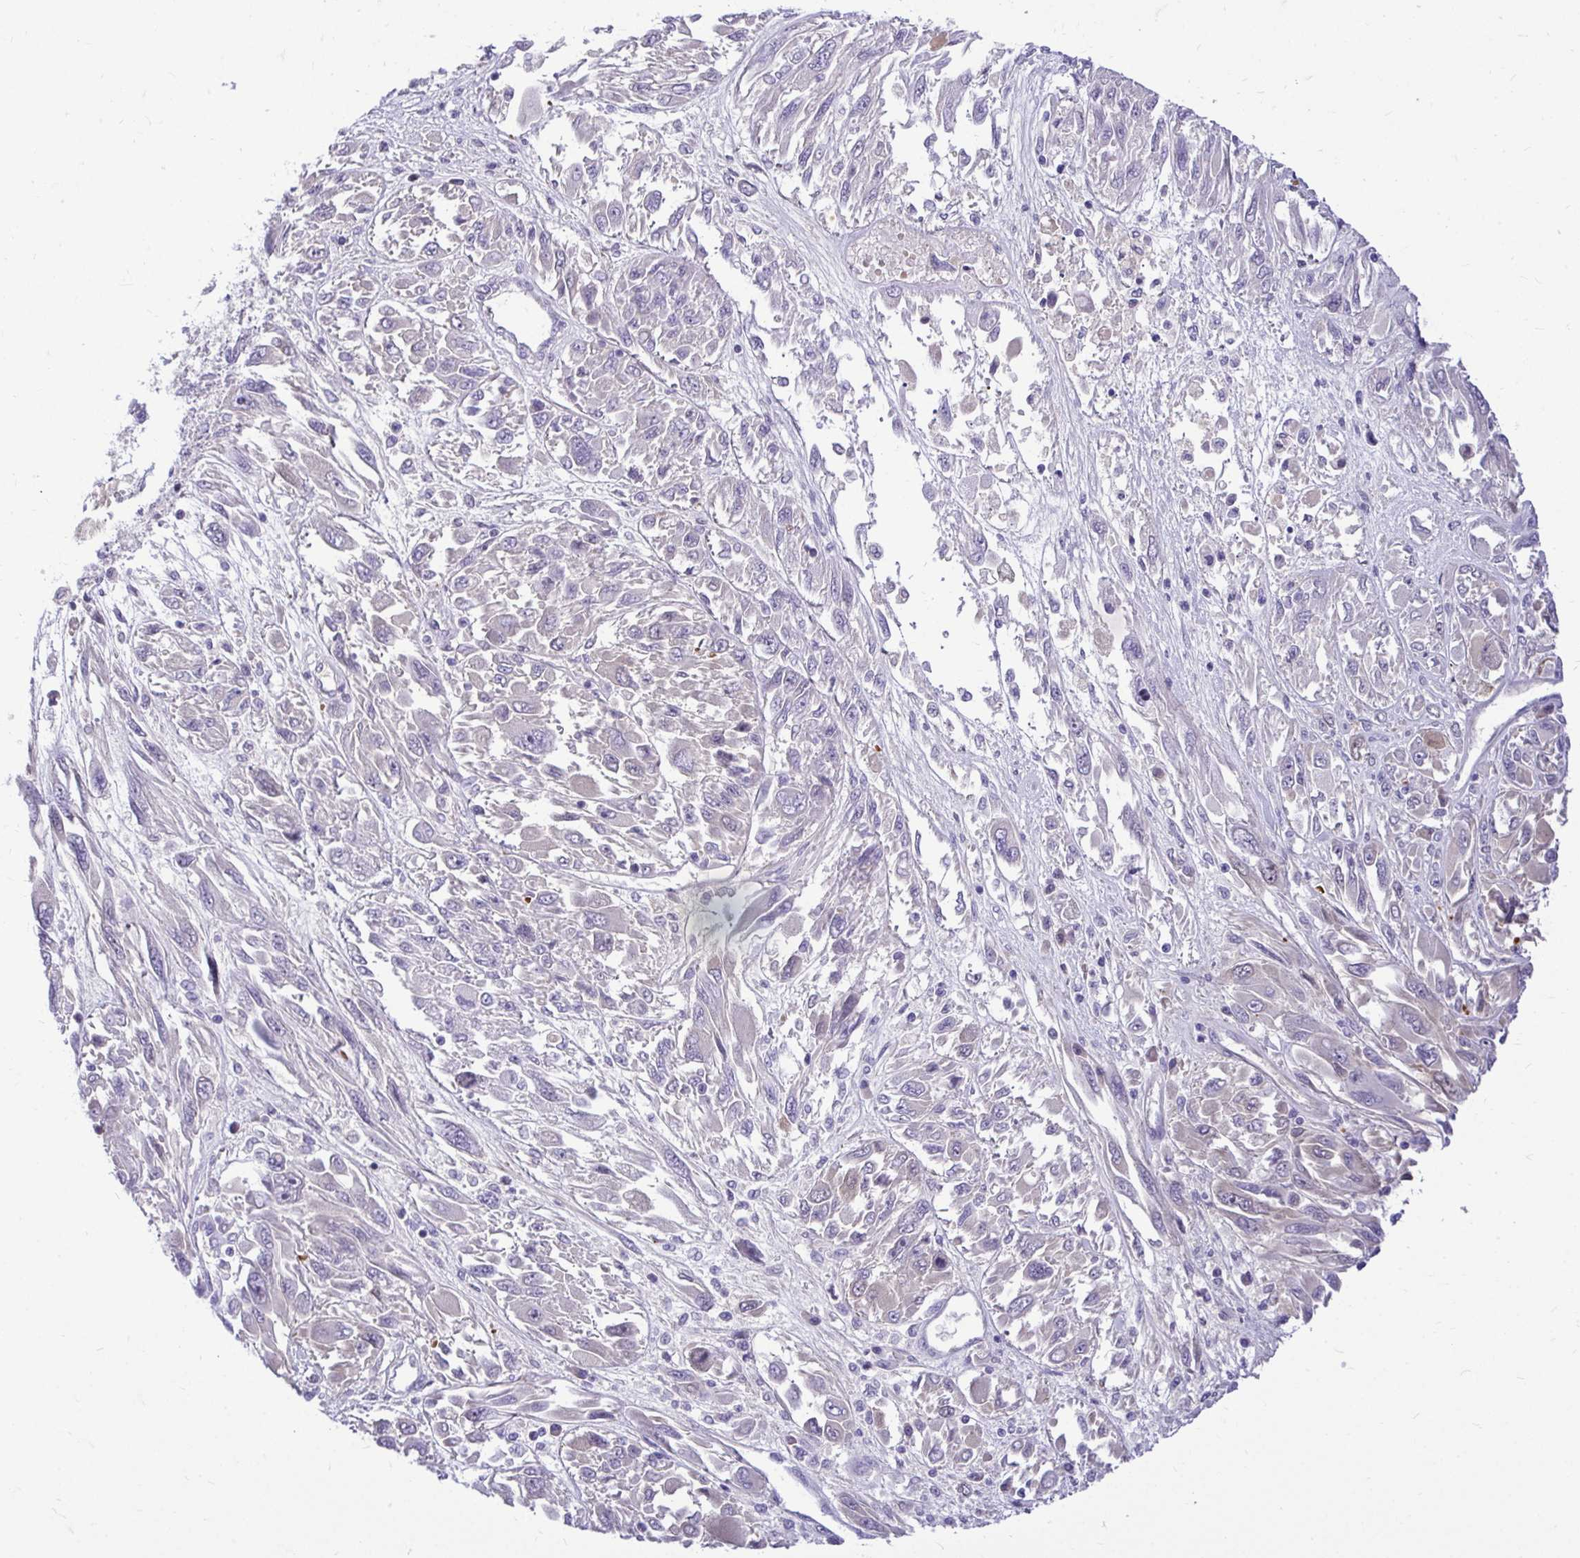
{"staining": {"intensity": "negative", "quantity": "none", "location": "none"}, "tissue": "melanoma", "cell_type": "Tumor cells", "image_type": "cancer", "snomed": [{"axis": "morphology", "description": "Malignant melanoma, NOS"}, {"axis": "topography", "description": "Skin"}], "caption": "A histopathology image of malignant melanoma stained for a protein exhibits no brown staining in tumor cells.", "gene": "CDC20", "patient": {"sex": "female", "age": 91}}